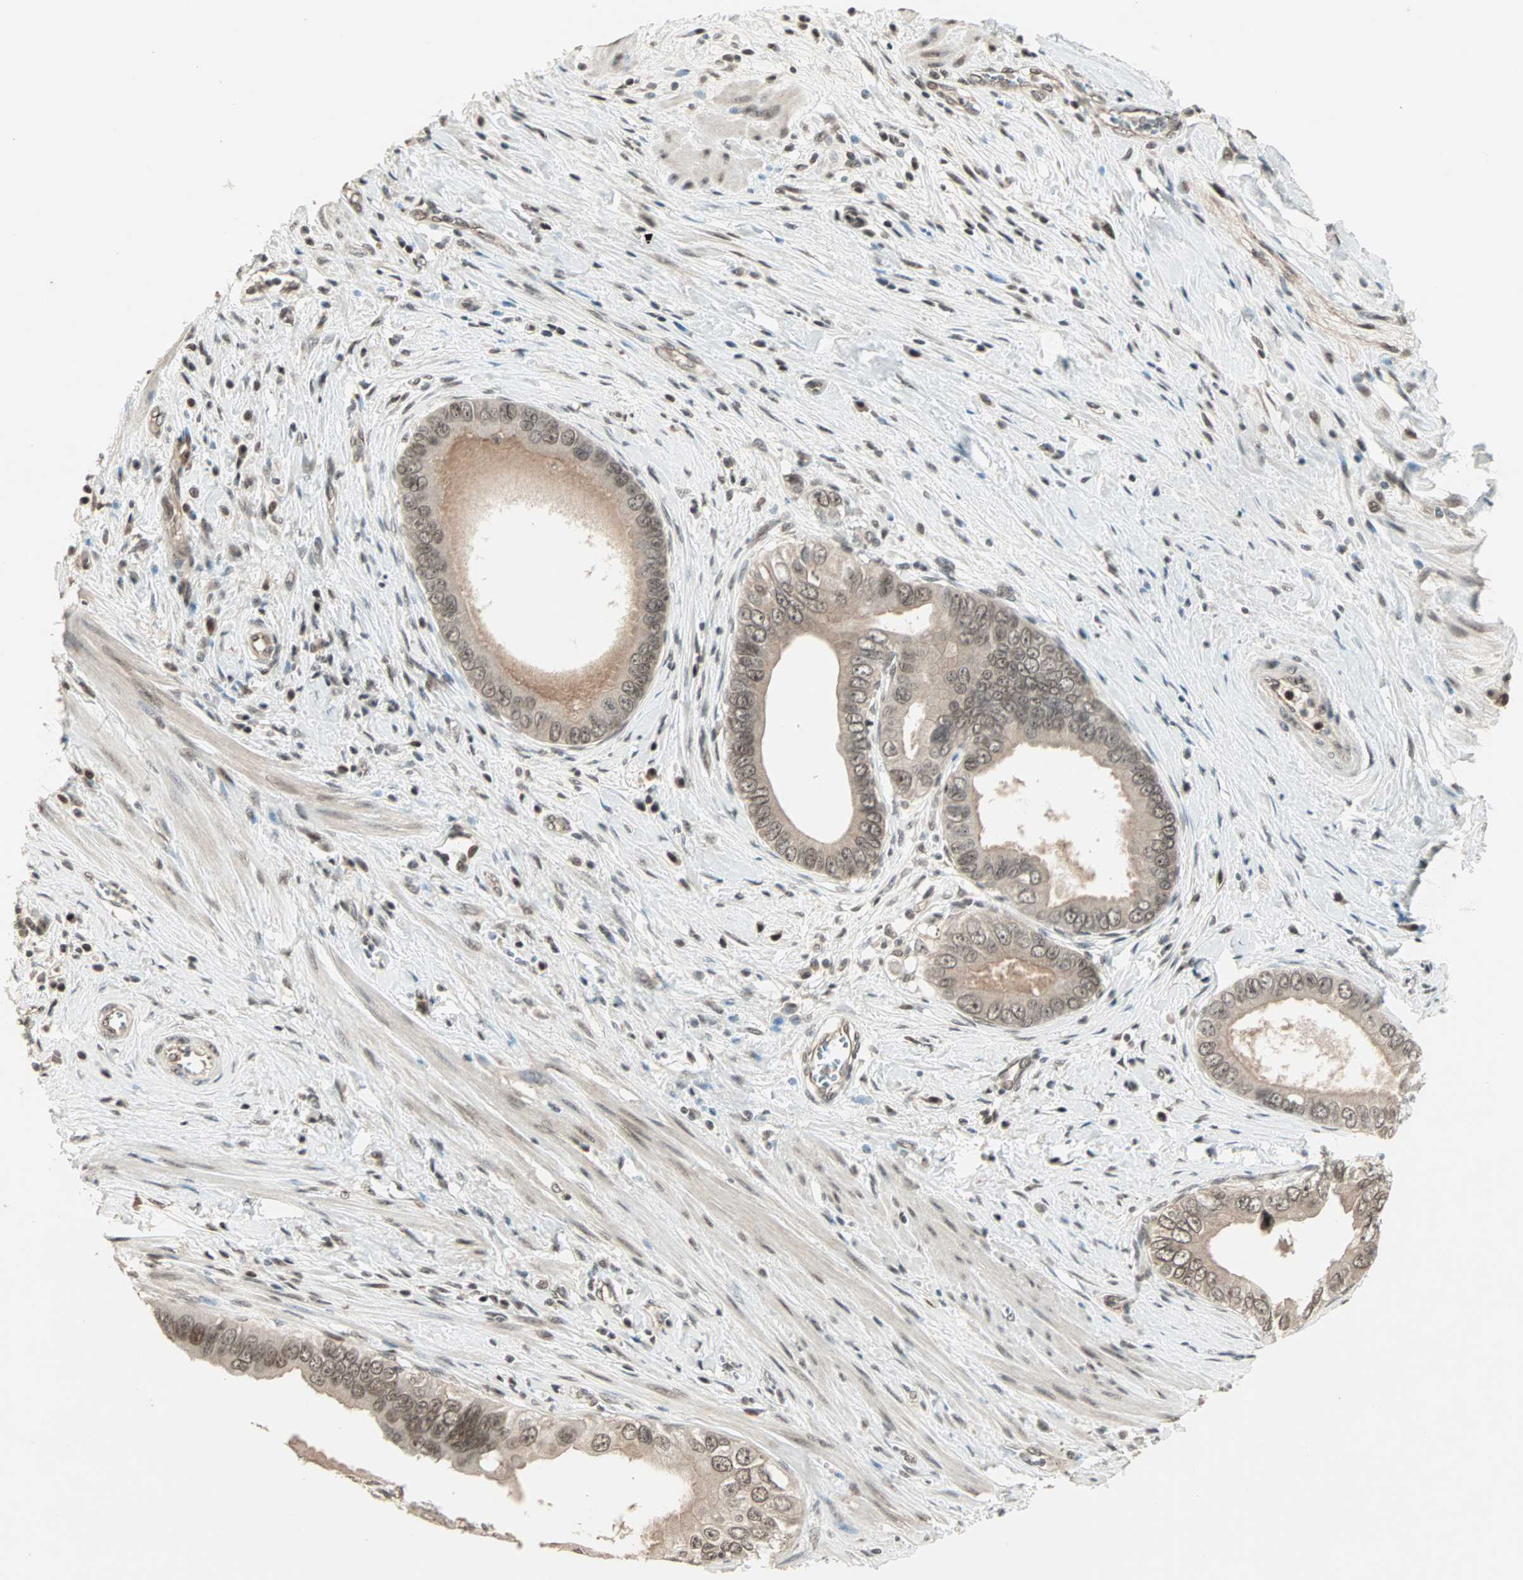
{"staining": {"intensity": "weak", "quantity": ">75%", "location": "nuclear"}, "tissue": "pancreatic cancer", "cell_type": "Tumor cells", "image_type": "cancer", "snomed": [{"axis": "morphology", "description": "Normal tissue, NOS"}, {"axis": "topography", "description": "Lymph node"}], "caption": "This is an image of IHC staining of pancreatic cancer, which shows weak expression in the nuclear of tumor cells.", "gene": "ZNF701", "patient": {"sex": "male", "age": 50}}